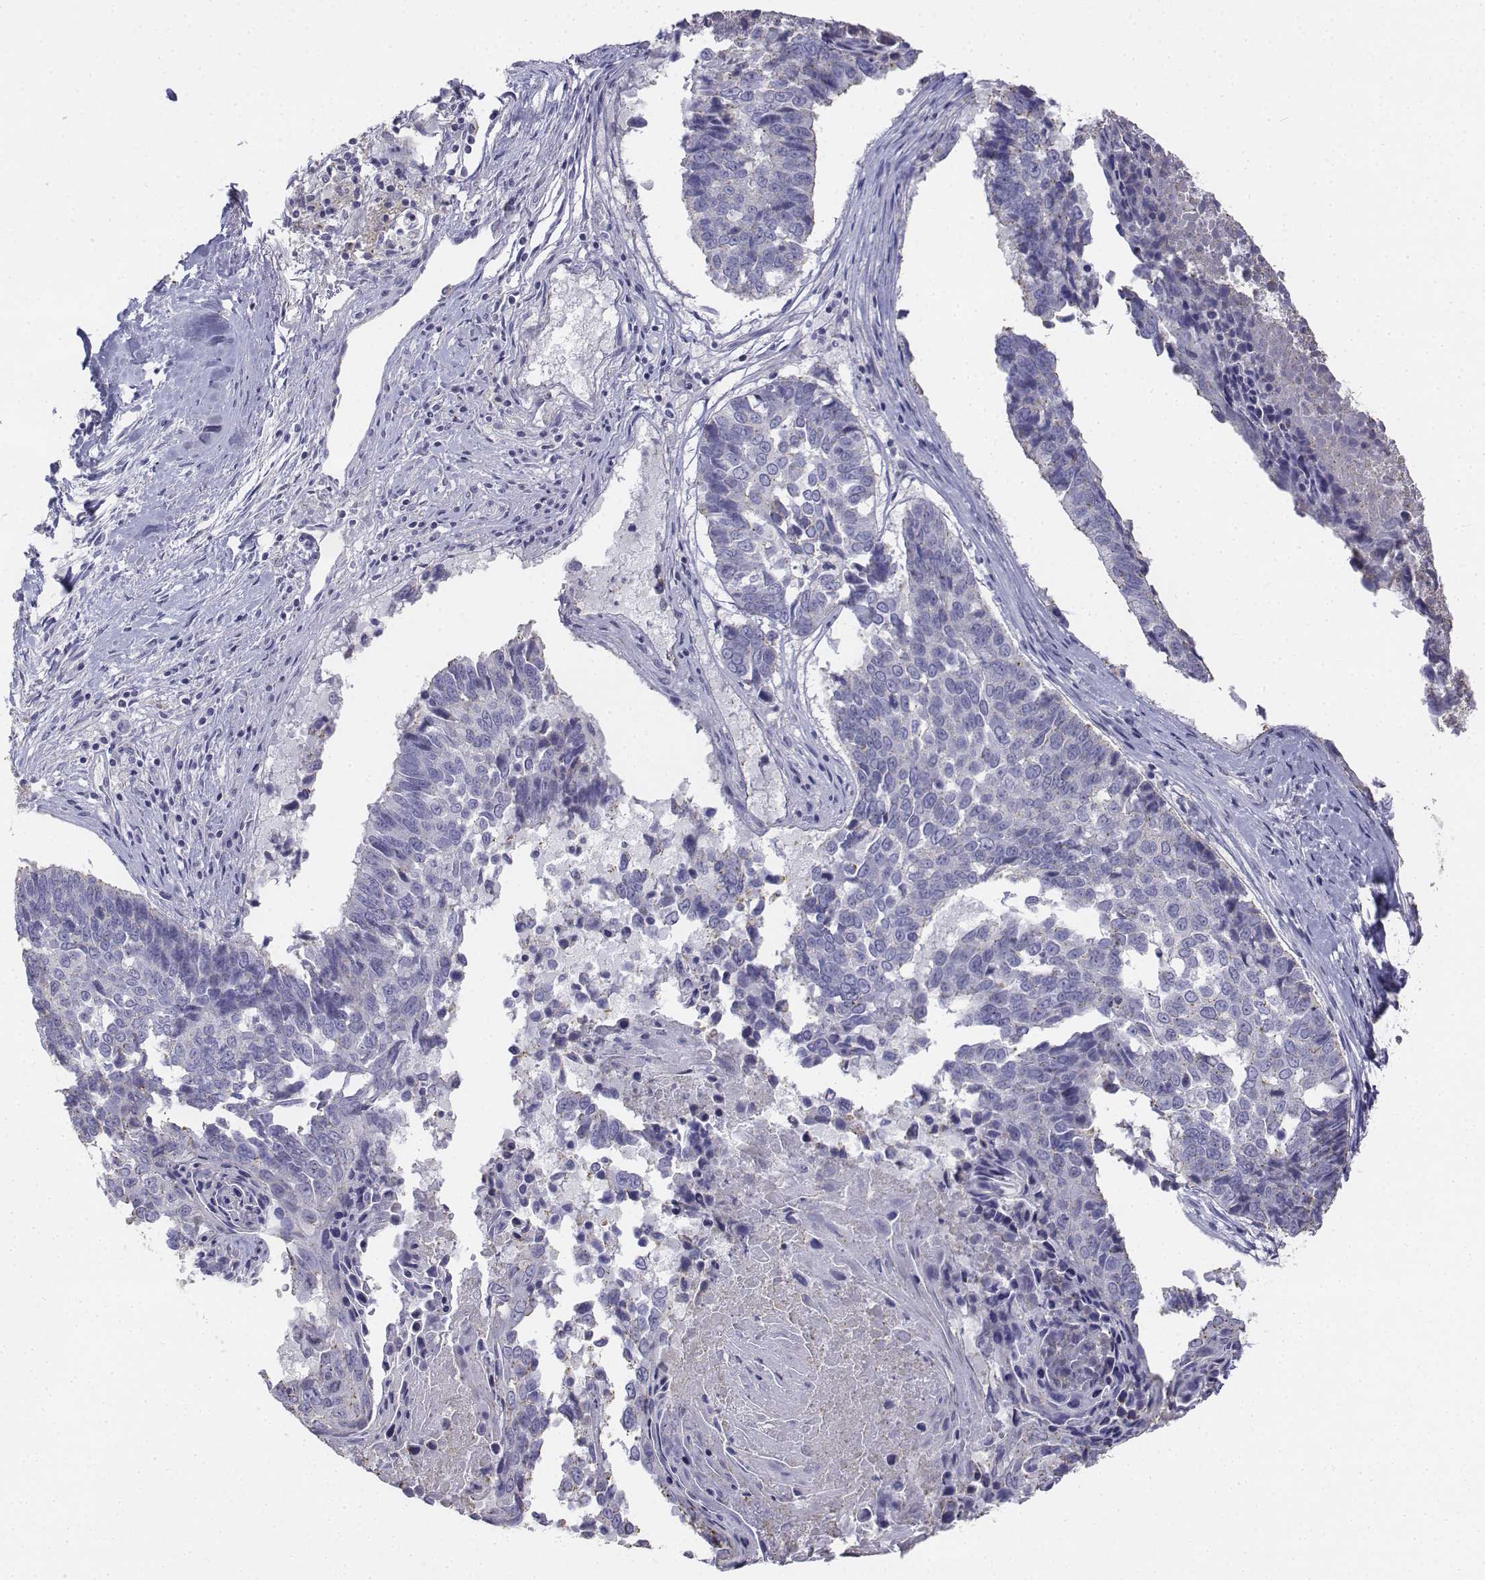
{"staining": {"intensity": "negative", "quantity": "none", "location": "none"}, "tissue": "lung cancer", "cell_type": "Tumor cells", "image_type": "cancer", "snomed": [{"axis": "morphology", "description": "Squamous cell carcinoma, NOS"}, {"axis": "topography", "description": "Lung"}], "caption": "DAB (3,3'-diaminobenzidine) immunohistochemical staining of human lung squamous cell carcinoma demonstrates no significant positivity in tumor cells. (DAB immunohistochemistry (IHC) visualized using brightfield microscopy, high magnification).", "gene": "LGSN", "patient": {"sex": "male", "age": 73}}